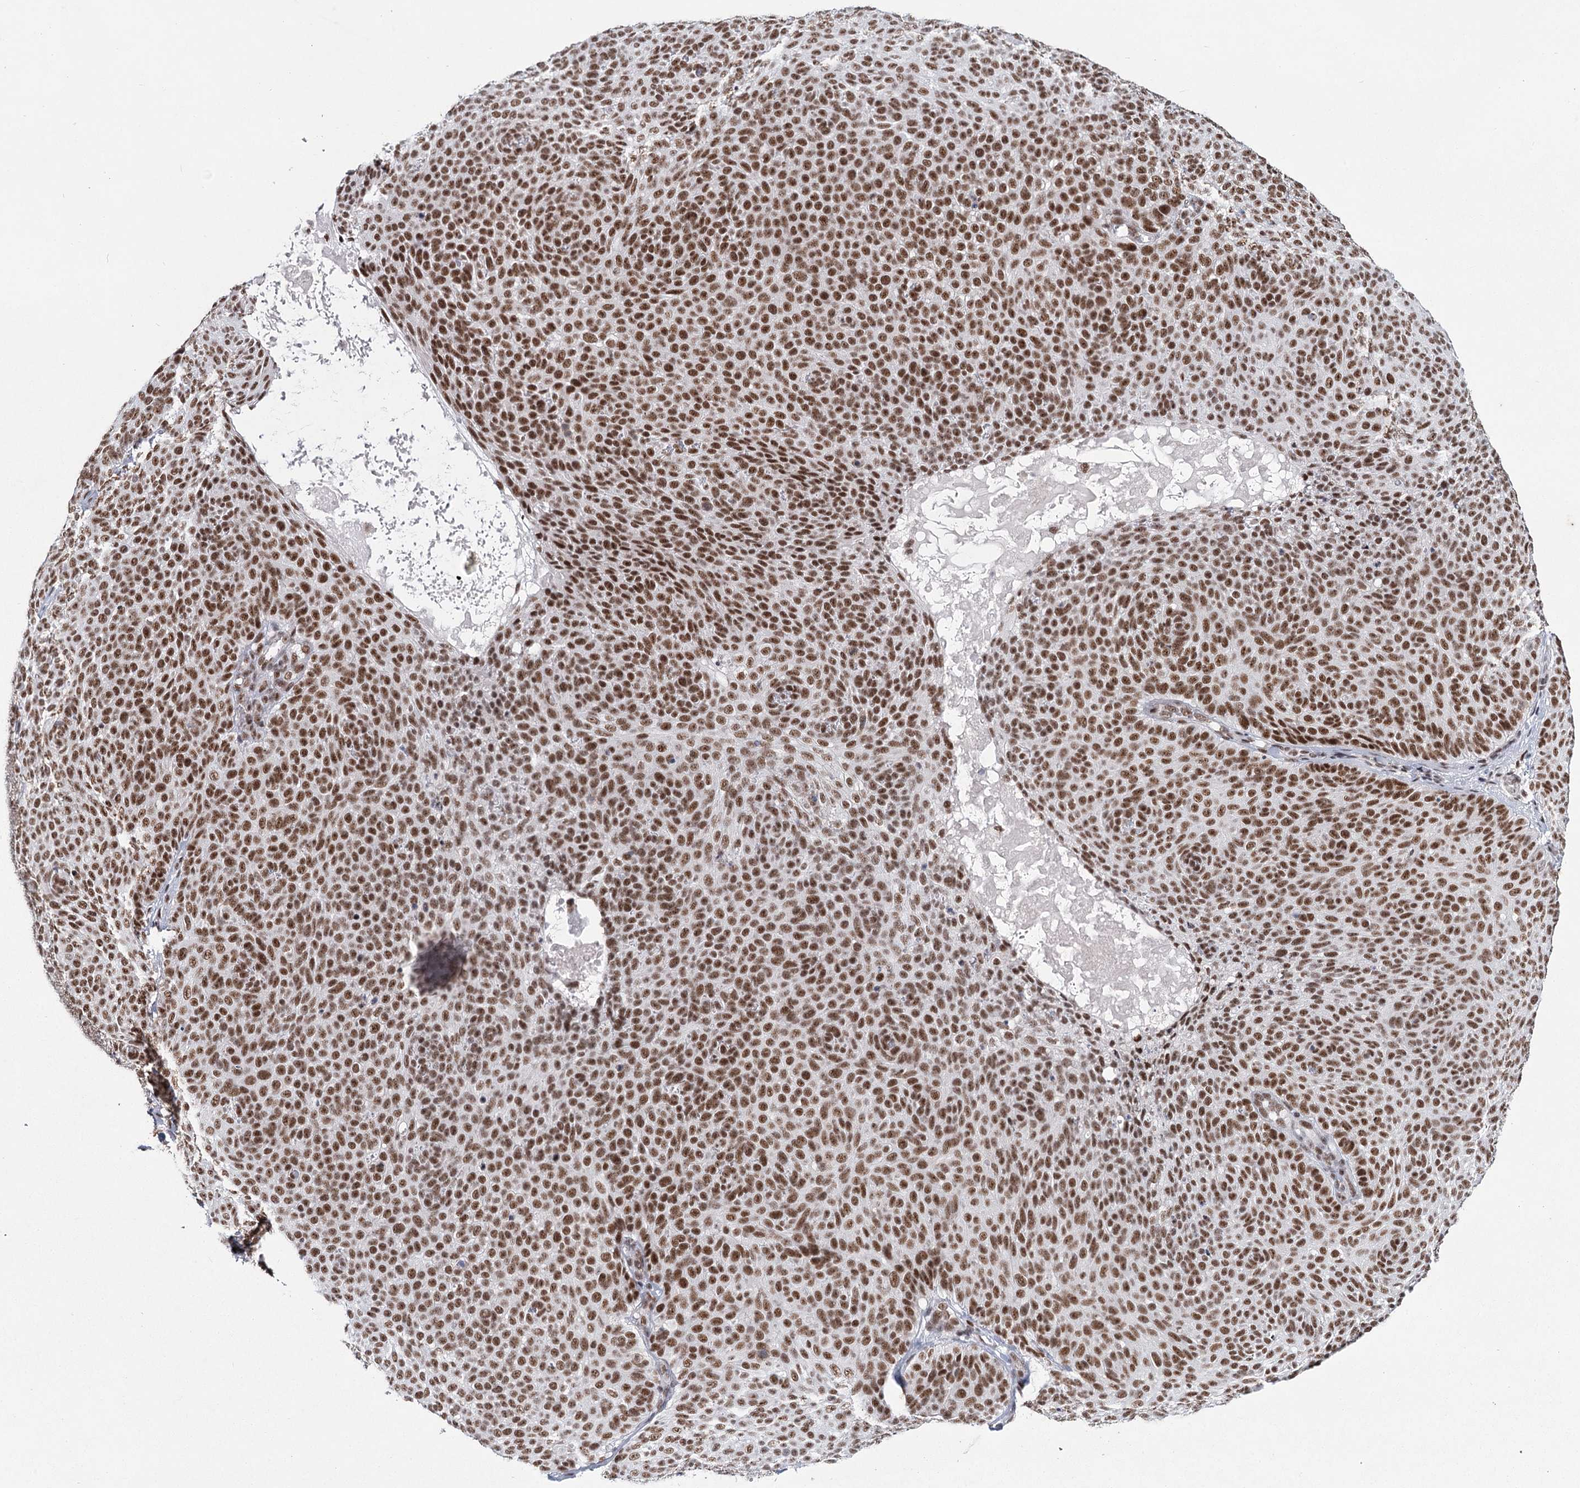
{"staining": {"intensity": "strong", "quantity": ">75%", "location": "nuclear"}, "tissue": "skin cancer", "cell_type": "Tumor cells", "image_type": "cancer", "snomed": [{"axis": "morphology", "description": "Basal cell carcinoma"}, {"axis": "topography", "description": "Skin"}], "caption": "Immunohistochemical staining of basal cell carcinoma (skin) displays high levels of strong nuclear protein staining in about >75% of tumor cells.", "gene": "SCAF8", "patient": {"sex": "male", "age": 85}}